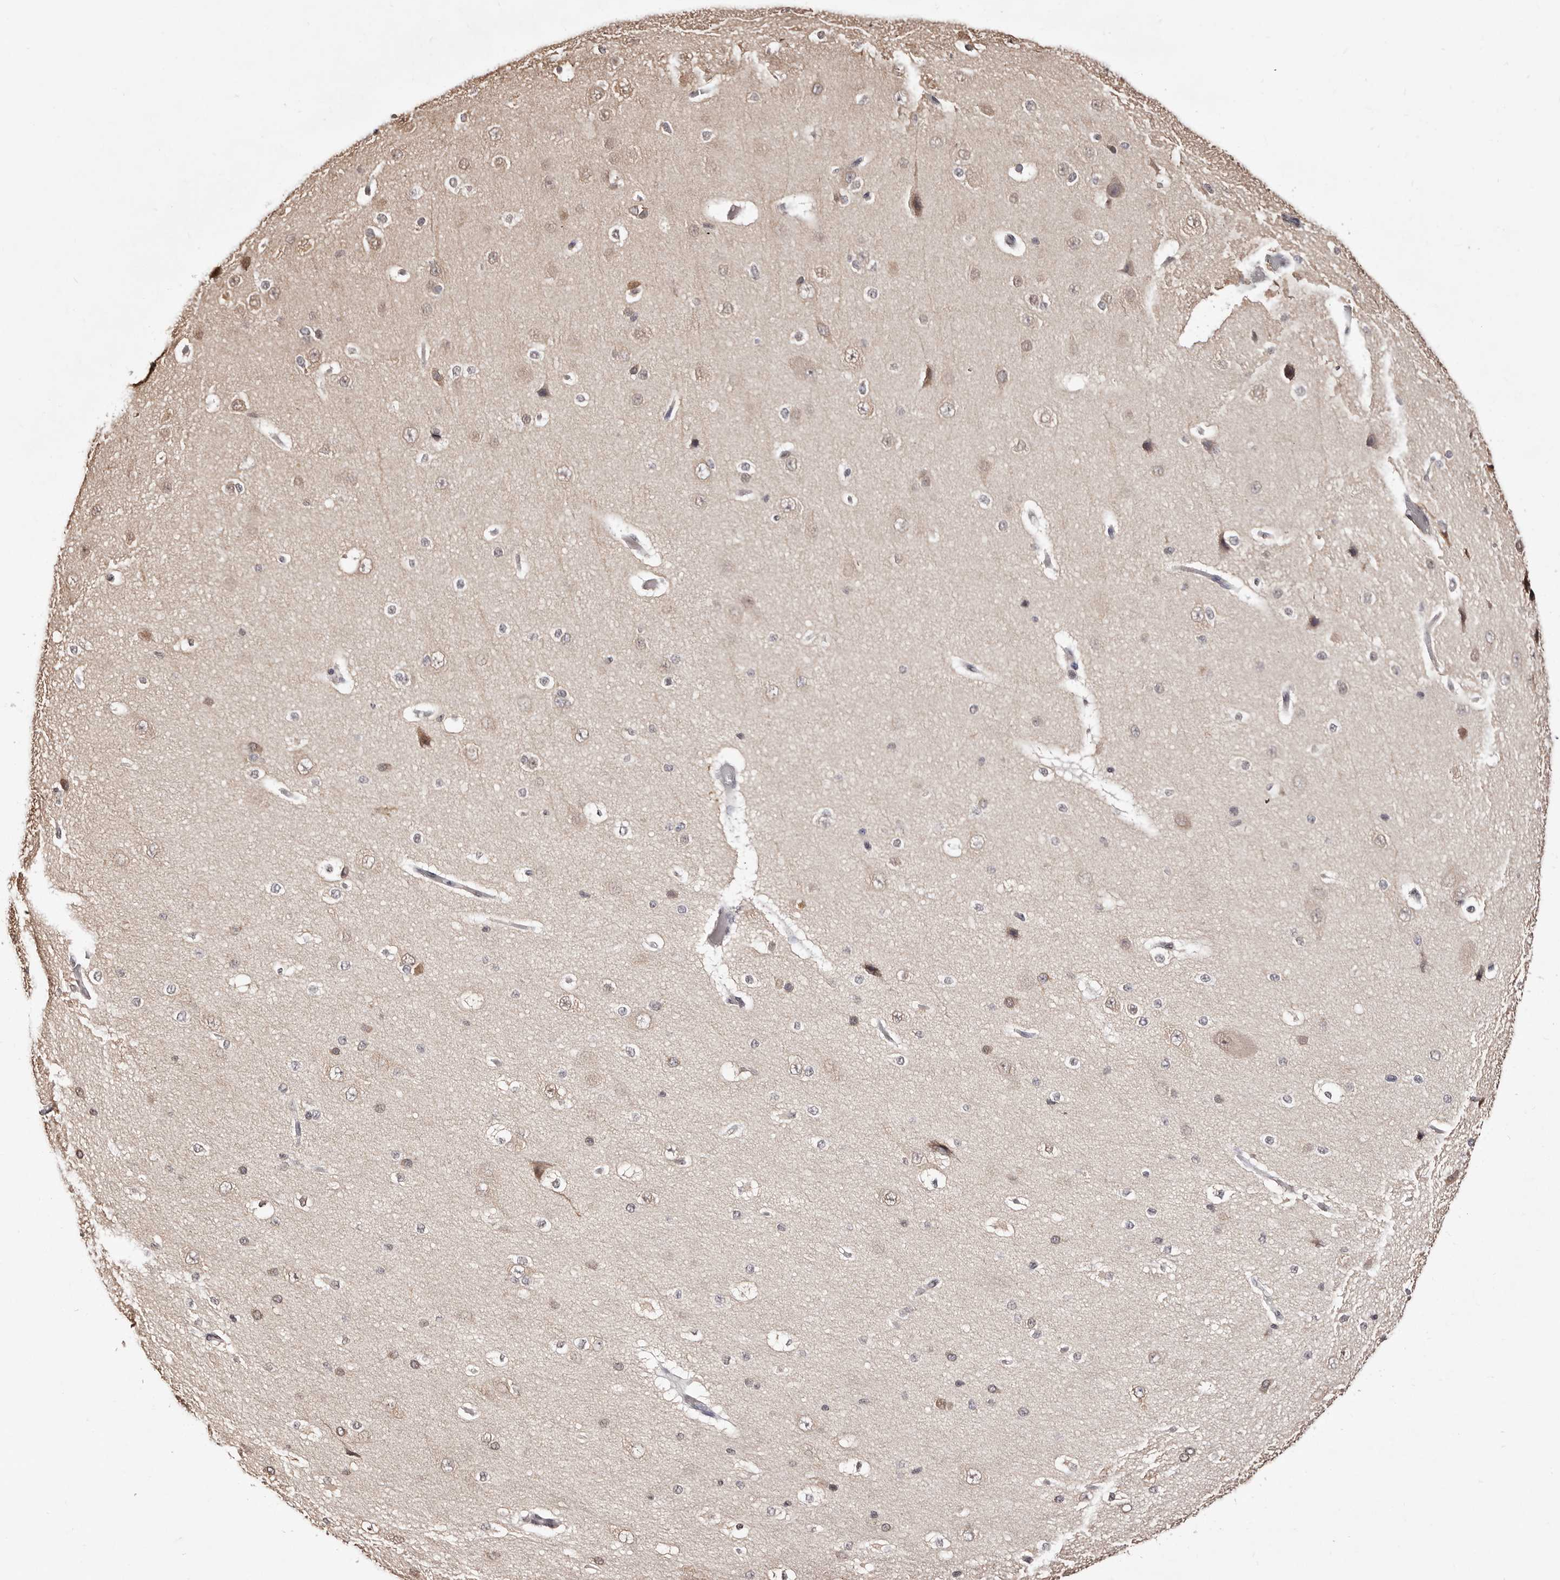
{"staining": {"intensity": "weak", "quantity": ">75%", "location": "nuclear"}, "tissue": "cerebral cortex", "cell_type": "Endothelial cells", "image_type": "normal", "snomed": [{"axis": "morphology", "description": "Normal tissue, NOS"}, {"axis": "morphology", "description": "Developmental malformation"}, {"axis": "topography", "description": "Cerebral cortex"}], "caption": "Cerebral cortex stained with DAB IHC shows low levels of weak nuclear positivity in about >75% of endothelial cells.", "gene": "BICRAL", "patient": {"sex": "female", "age": 30}}